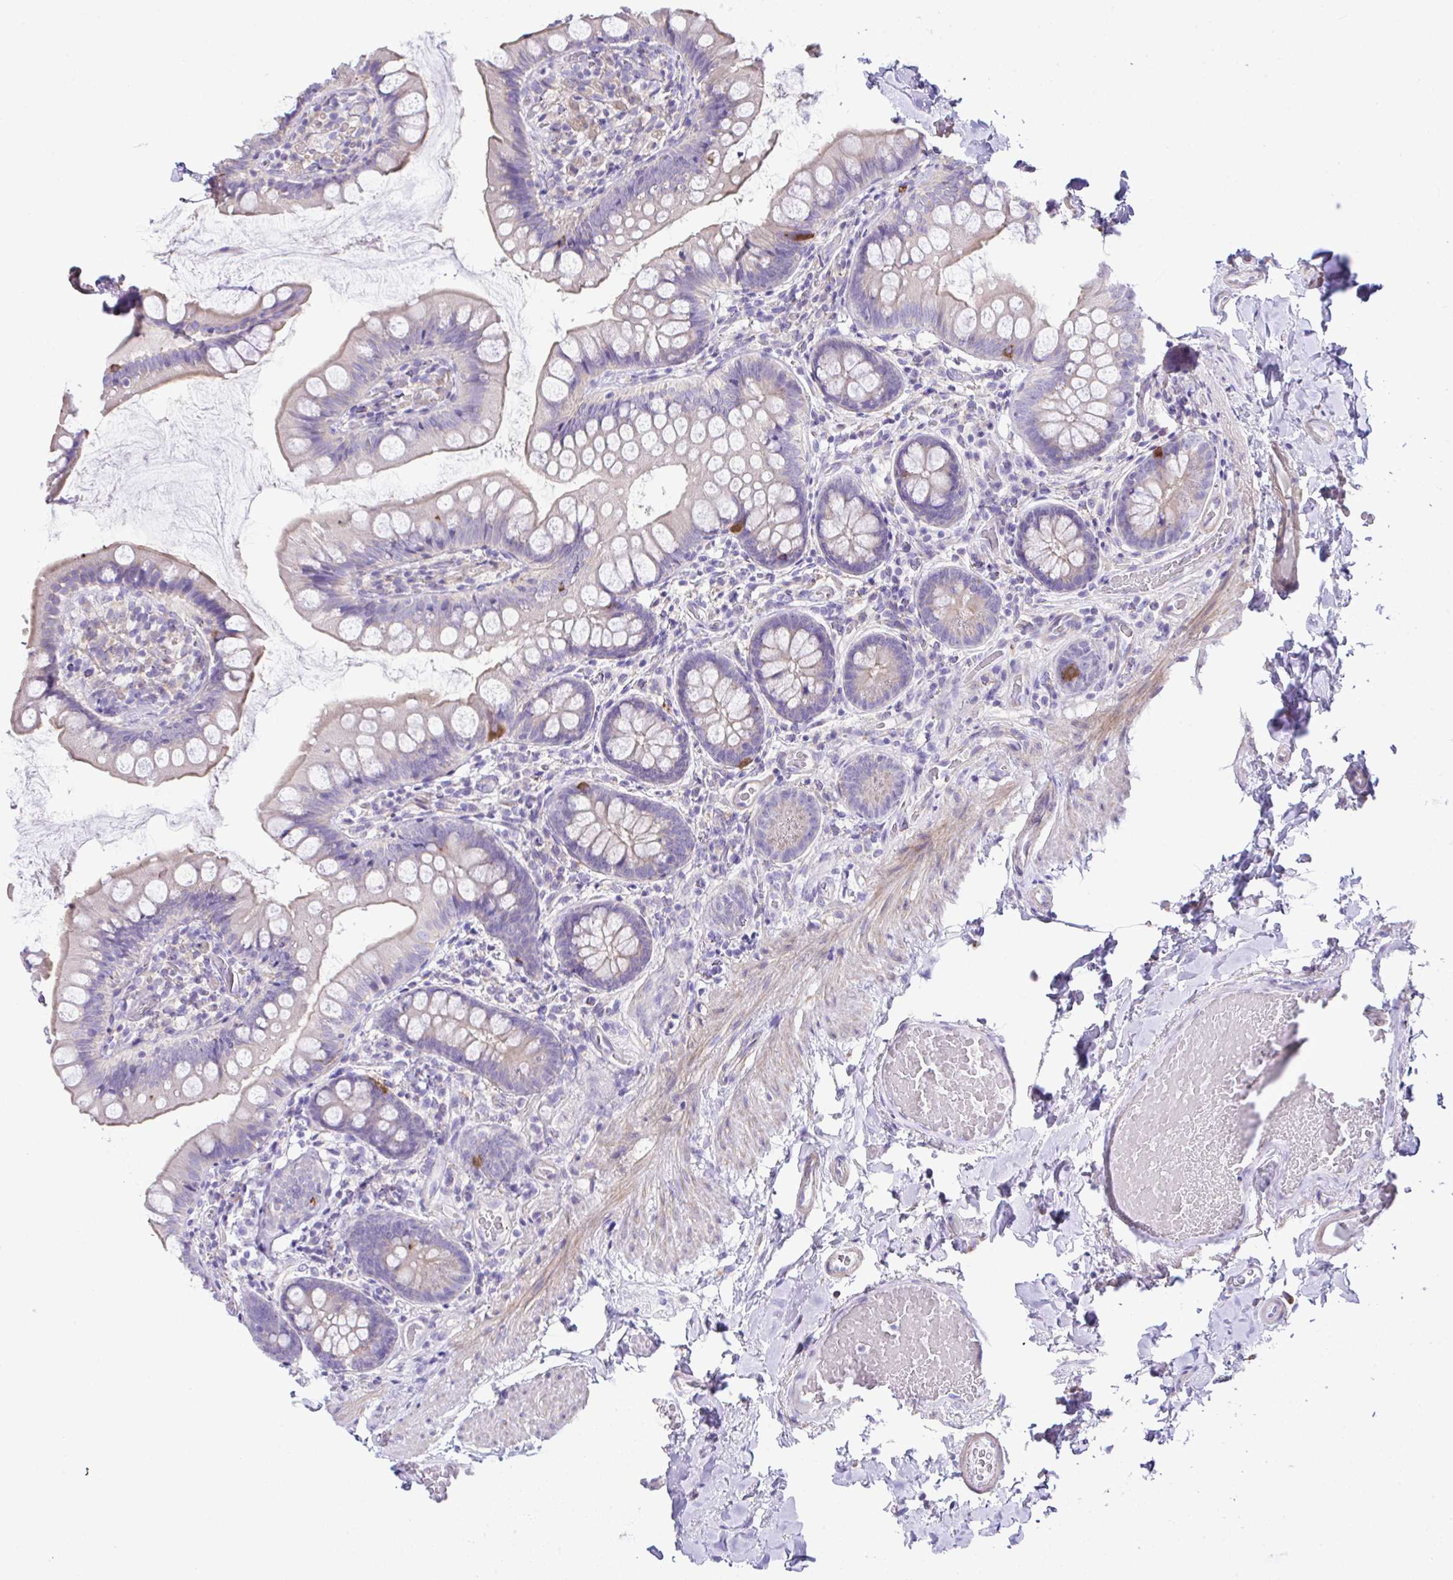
{"staining": {"intensity": "moderate", "quantity": "<25%", "location": "cytoplasmic/membranous"}, "tissue": "small intestine", "cell_type": "Glandular cells", "image_type": "normal", "snomed": [{"axis": "morphology", "description": "Normal tissue, NOS"}, {"axis": "topography", "description": "Small intestine"}], "caption": "DAB immunohistochemical staining of normal human small intestine reveals moderate cytoplasmic/membranous protein expression in about <25% of glandular cells. The protein of interest is shown in brown color, while the nuclei are stained blue.", "gene": "OR4P4", "patient": {"sex": "male", "age": 70}}